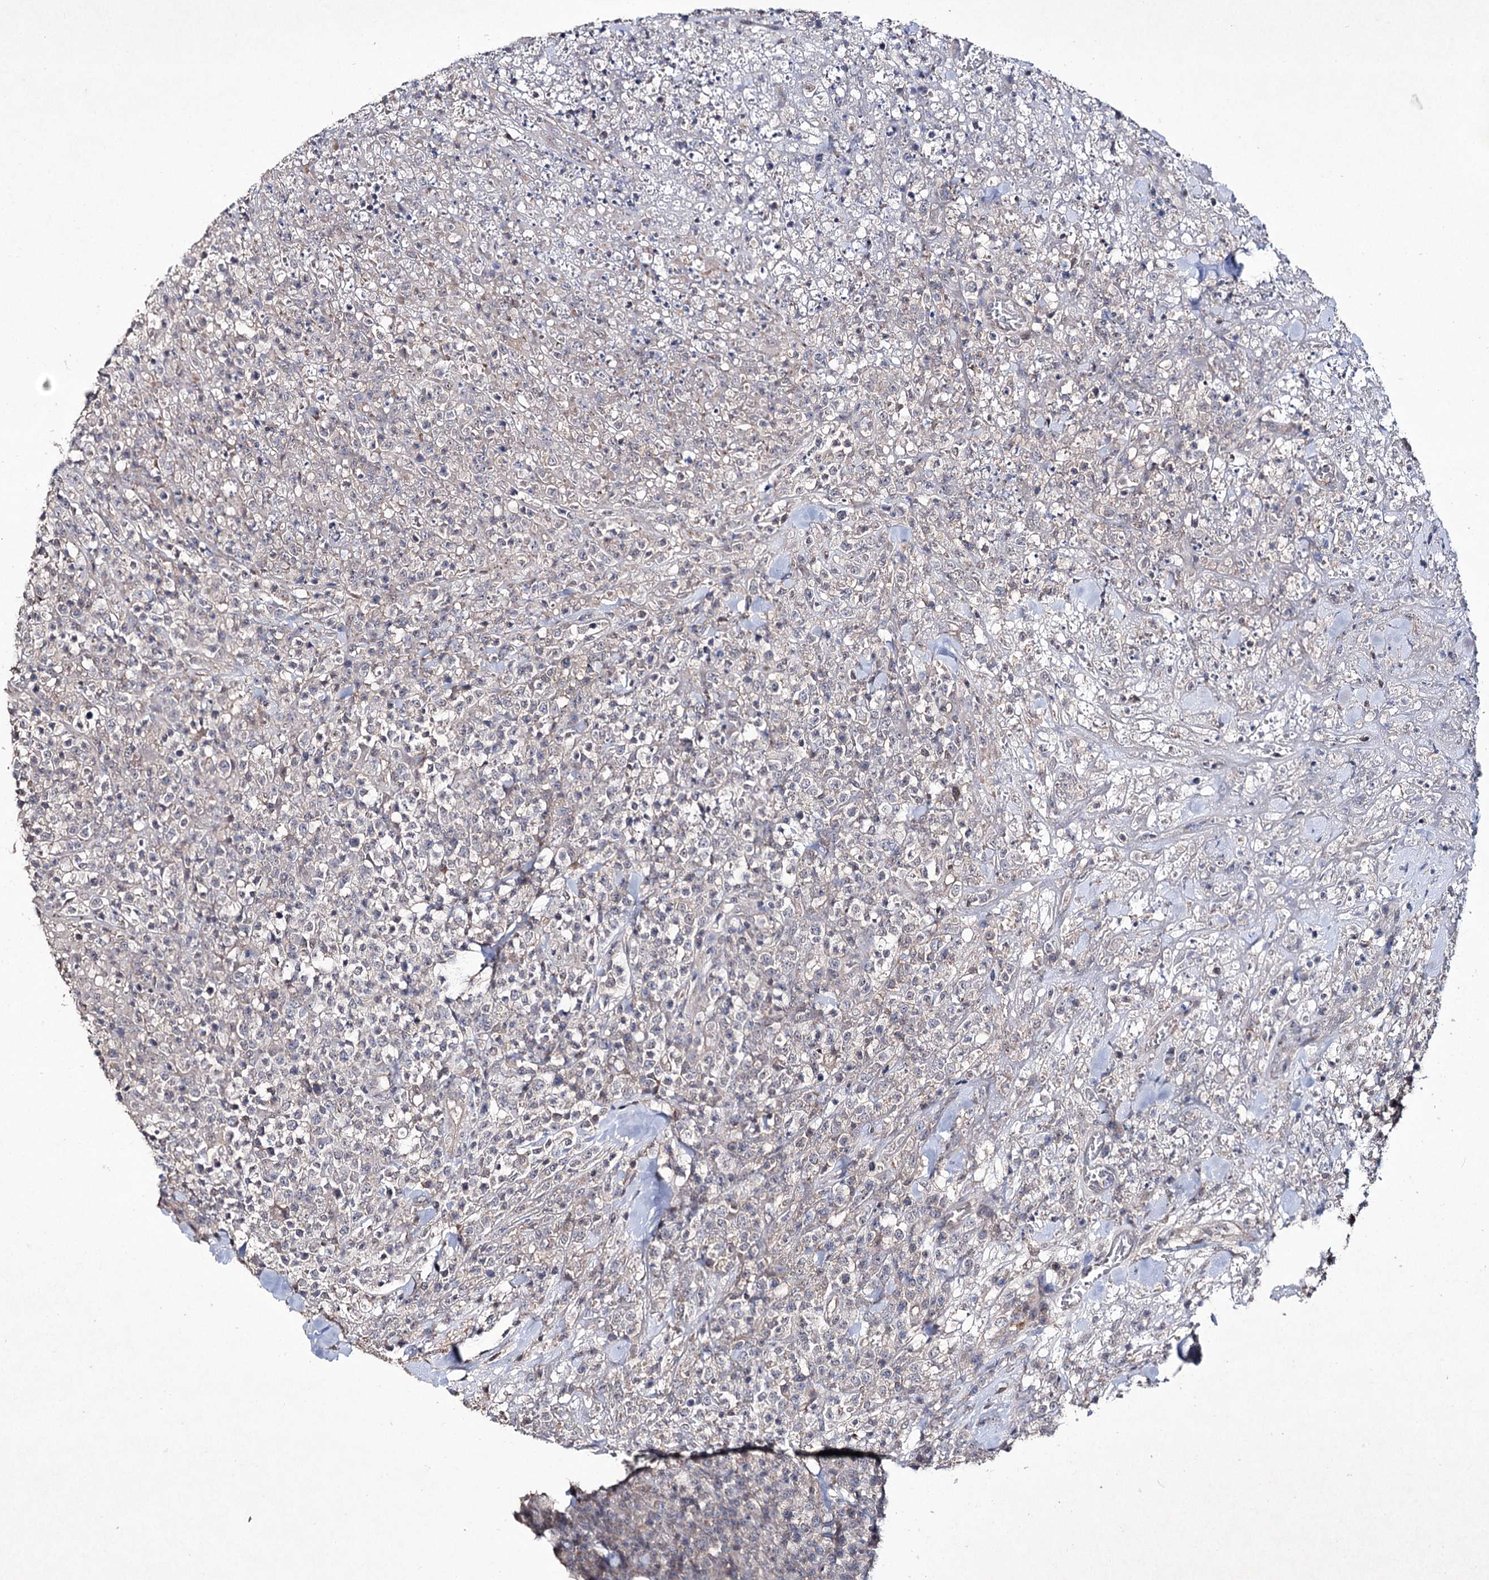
{"staining": {"intensity": "negative", "quantity": "none", "location": "none"}, "tissue": "lymphoma", "cell_type": "Tumor cells", "image_type": "cancer", "snomed": [{"axis": "morphology", "description": "Malignant lymphoma, non-Hodgkin's type, High grade"}, {"axis": "topography", "description": "Colon"}], "caption": "Malignant lymphoma, non-Hodgkin's type (high-grade) stained for a protein using immunohistochemistry (IHC) demonstrates no positivity tumor cells.", "gene": "SEMA4G", "patient": {"sex": "female", "age": 53}}